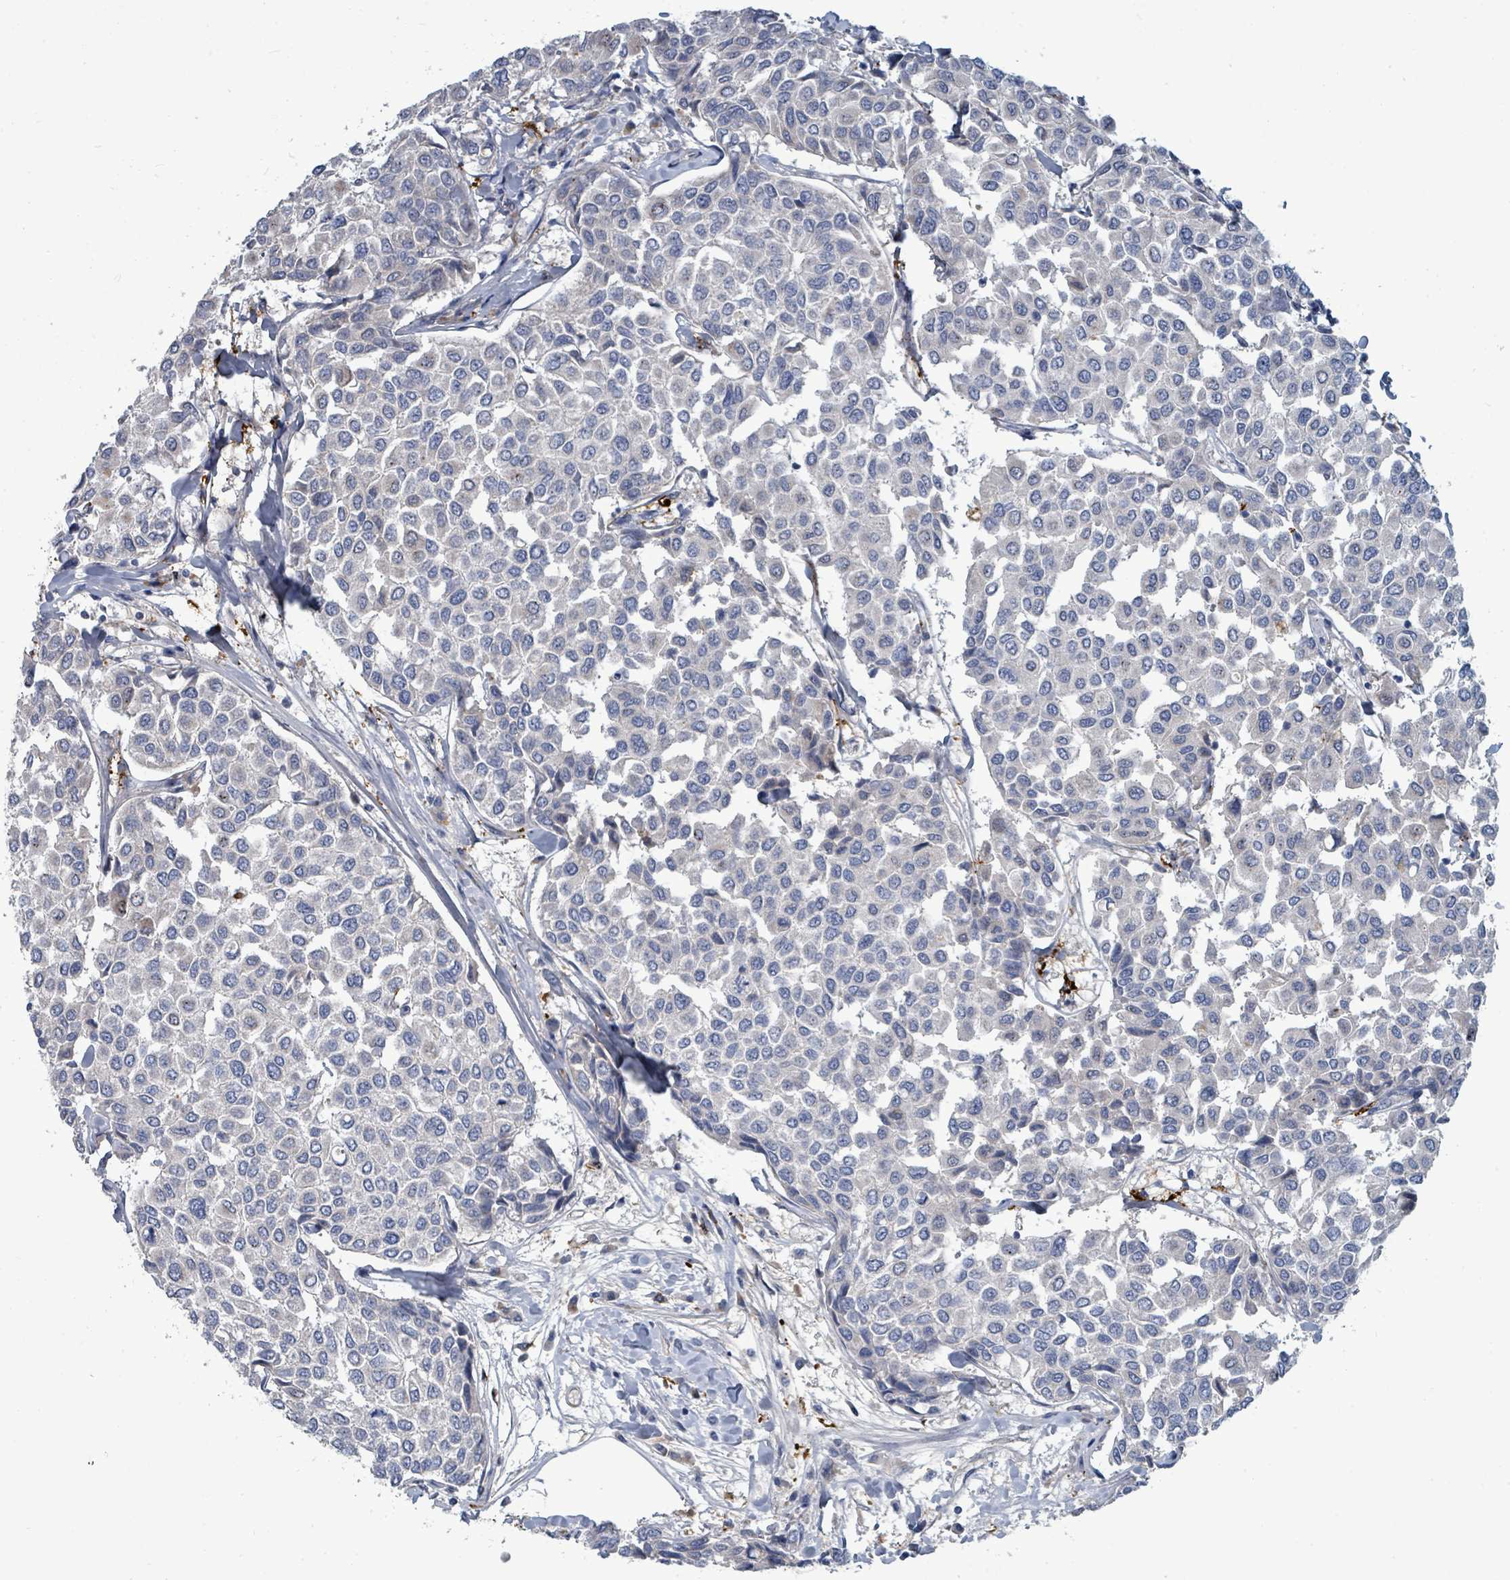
{"staining": {"intensity": "negative", "quantity": "none", "location": "none"}, "tissue": "breast cancer", "cell_type": "Tumor cells", "image_type": "cancer", "snomed": [{"axis": "morphology", "description": "Duct carcinoma"}, {"axis": "topography", "description": "Breast"}], "caption": "Immunohistochemistry (IHC) of human breast cancer displays no positivity in tumor cells. (DAB (3,3'-diaminobenzidine) immunohistochemistry with hematoxylin counter stain).", "gene": "TRDMT1", "patient": {"sex": "female", "age": 55}}